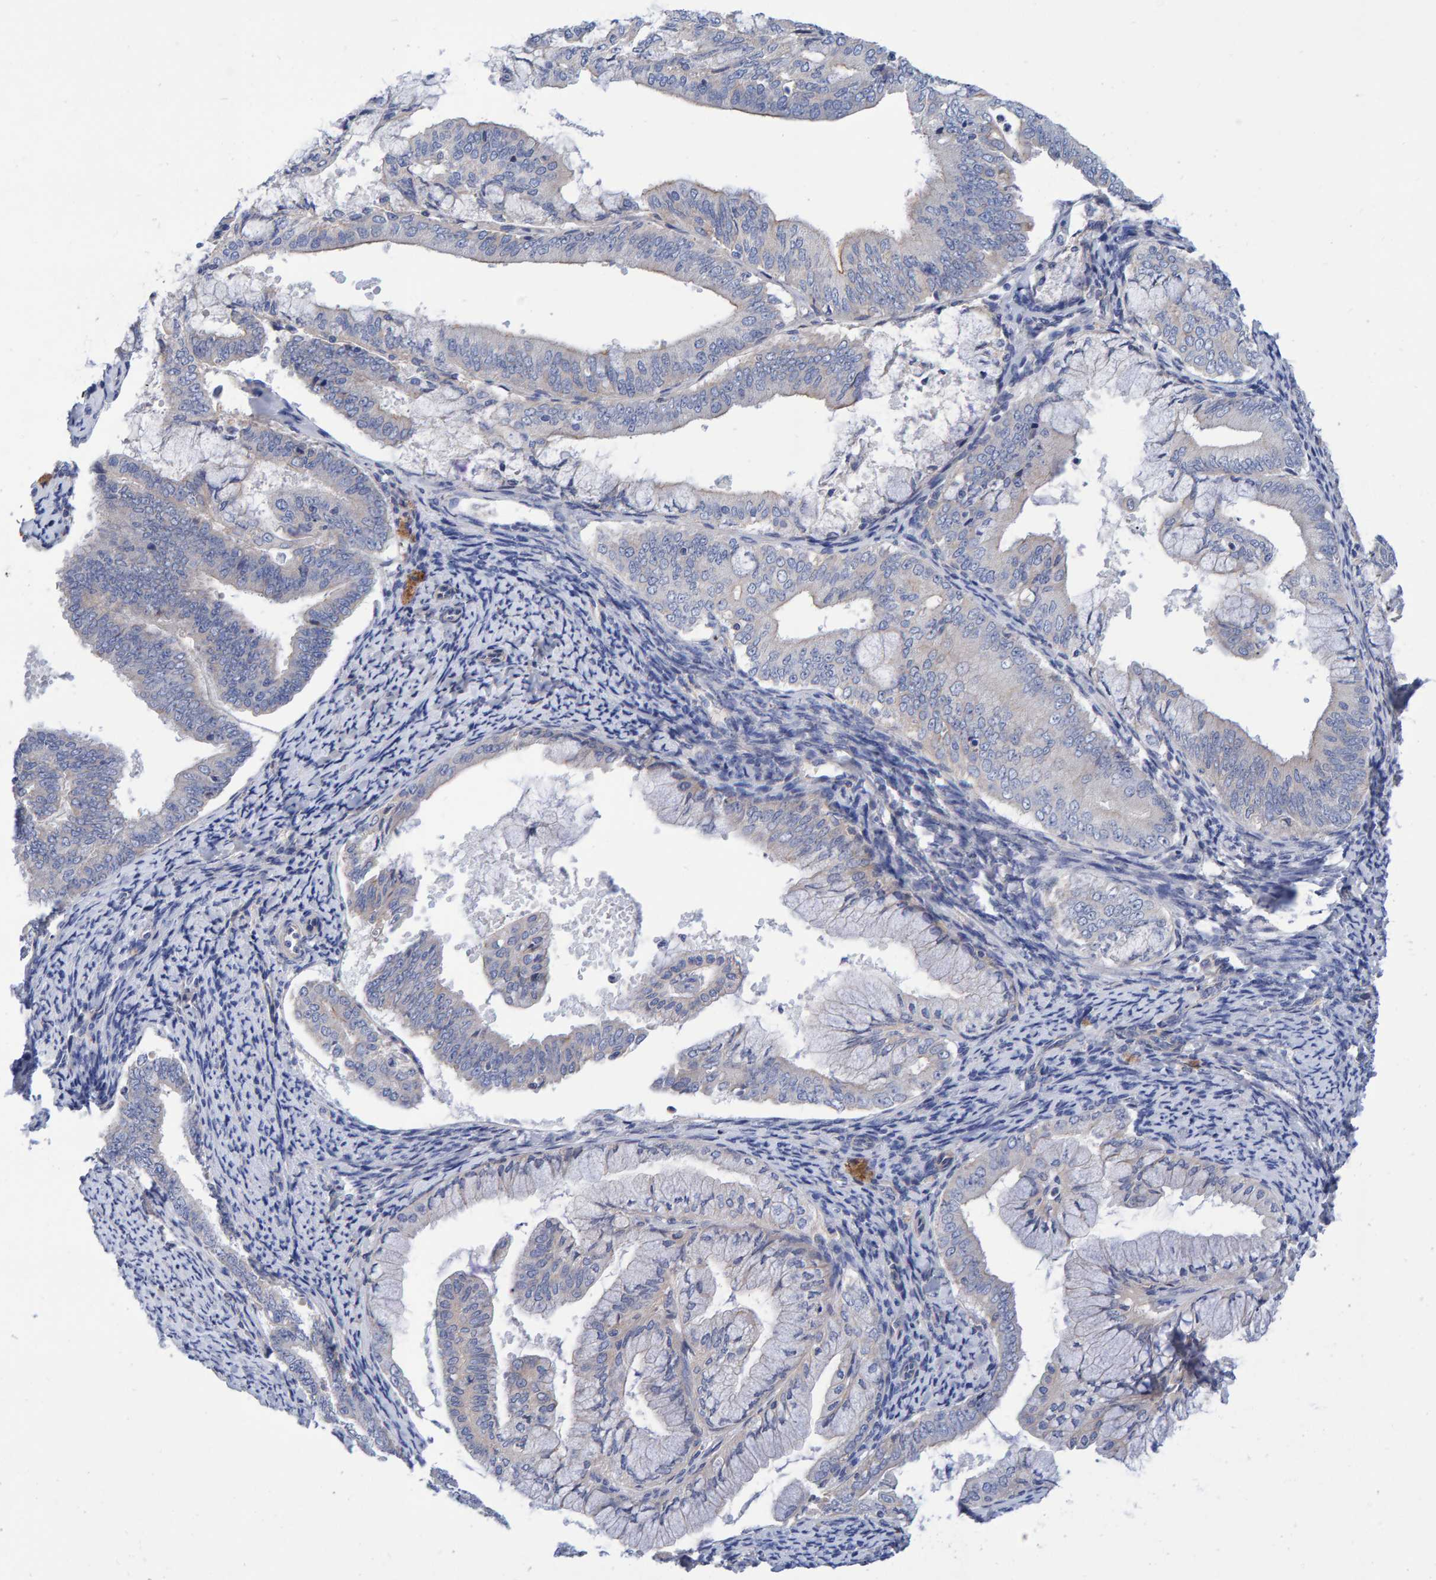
{"staining": {"intensity": "weak", "quantity": "25%-75%", "location": "cytoplasmic/membranous"}, "tissue": "endometrial cancer", "cell_type": "Tumor cells", "image_type": "cancer", "snomed": [{"axis": "morphology", "description": "Adenocarcinoma, NOS"}, {"axis": "topography", "description": "Endometrium"}], "caption": "Weak cytoplasmic/membranous protein expression is present in about 25%-75% of tumor cells in endometrial cancer (adenocarcinoma).", "gene": "EFR3A", "patient": {"sex": "female", "age": 63}}